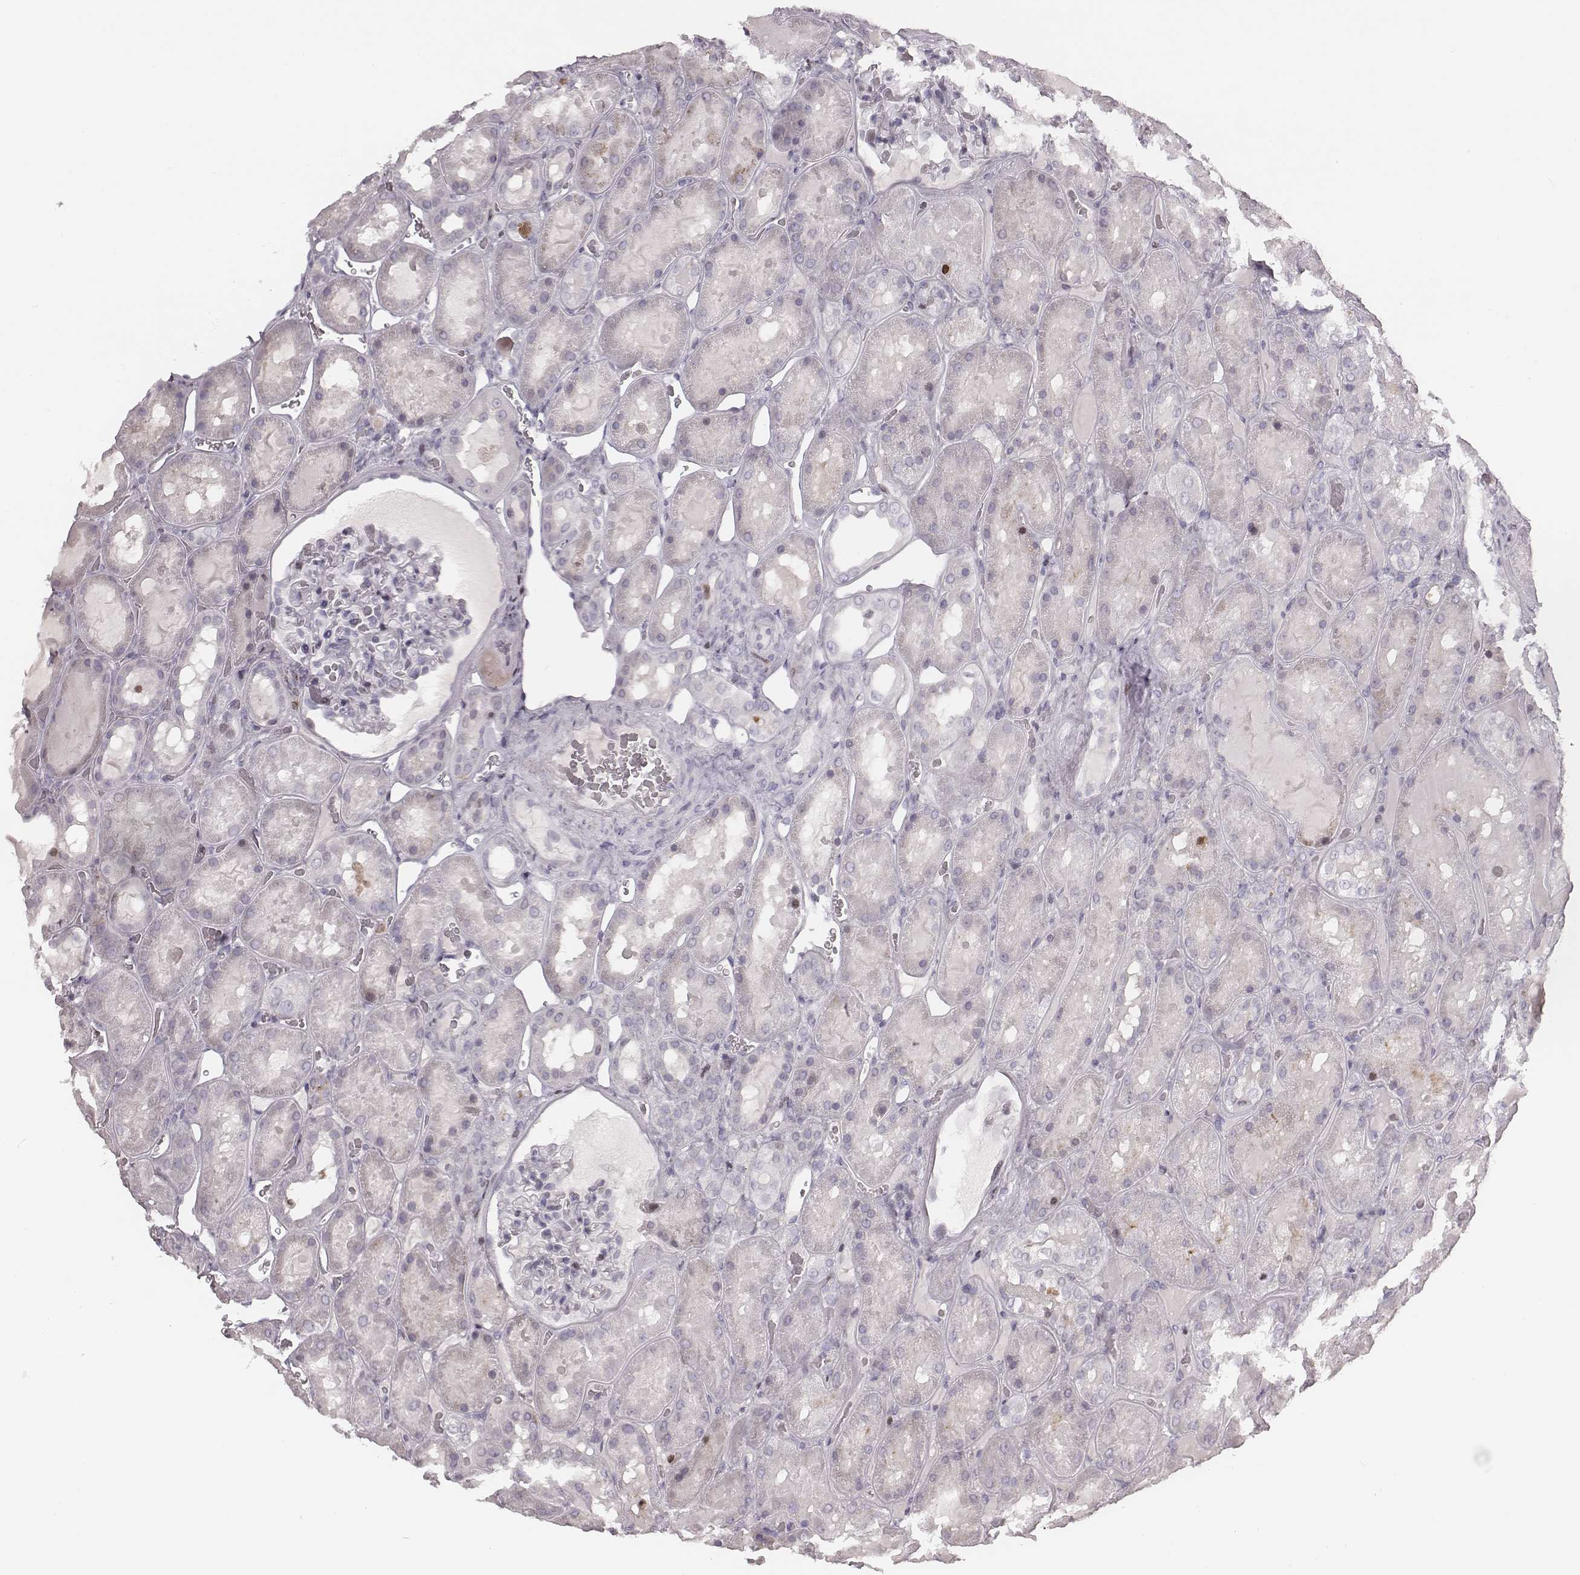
{"staining": {"intensity": "negative", "quantity": "none", "location": "none"}, "tissue": "kidney", "cell_type": "Cells in glomeruli", "image_type": "normal", "snomed": [{"axis": "morphology", "description": "Normal tissue, NOS"}, {"axis": "topography", "description": "Kidney"}], "caption": "A photomicrograph of kidney stained for a protein exhibits no brown staining in cells in glomeruli. The staining is performed using DAB (3,3'-diaminobenzidine) brown chromogen with nuclei counter-stained in using hematoxylin.", "gene": "NDC1", "patient": {"sex": "male", "age": 73}}